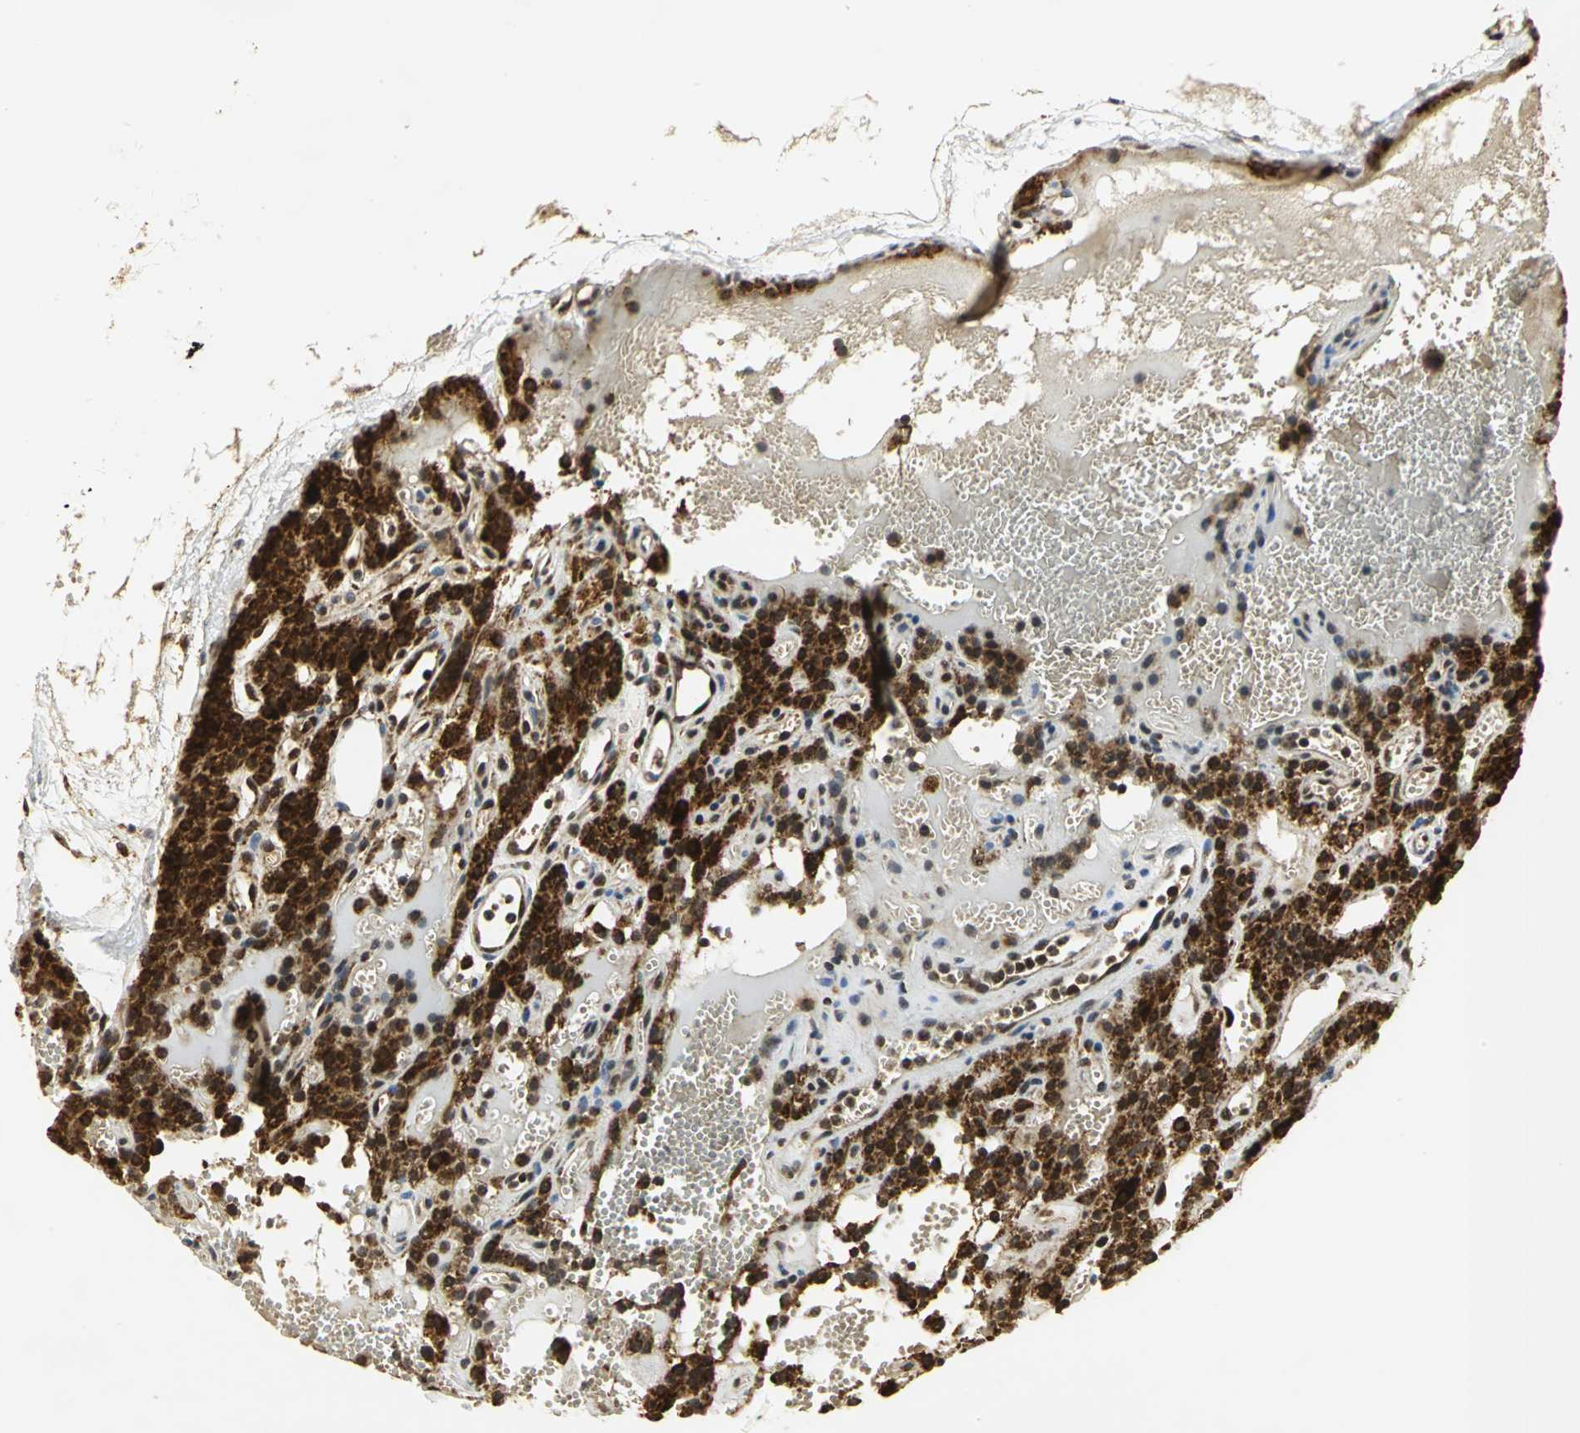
{"staining": {"intensity": "strong", "quantity": ">75%", "location": "cytoplasmic/membranous"}, "tissue": "parathyroid gland", "cell_type": "Glandular cells", "image_type": "normal", "snomed": [{"axis": "morphology", "description": "Normal tissue, NOS"}, {"axis": "topography", "description": "Parathyroid gland"}], "caption": "Immunohistochemical staining of benign human parathyroid gland demonstrates high levels of strong cytoplasmic/membranous expression in approximately >75% of glandular cells. (IHC, brightfield microscopy, high magnification).", "gene": "VDAC1", "patient": {"sex": "male", "age": 25}}